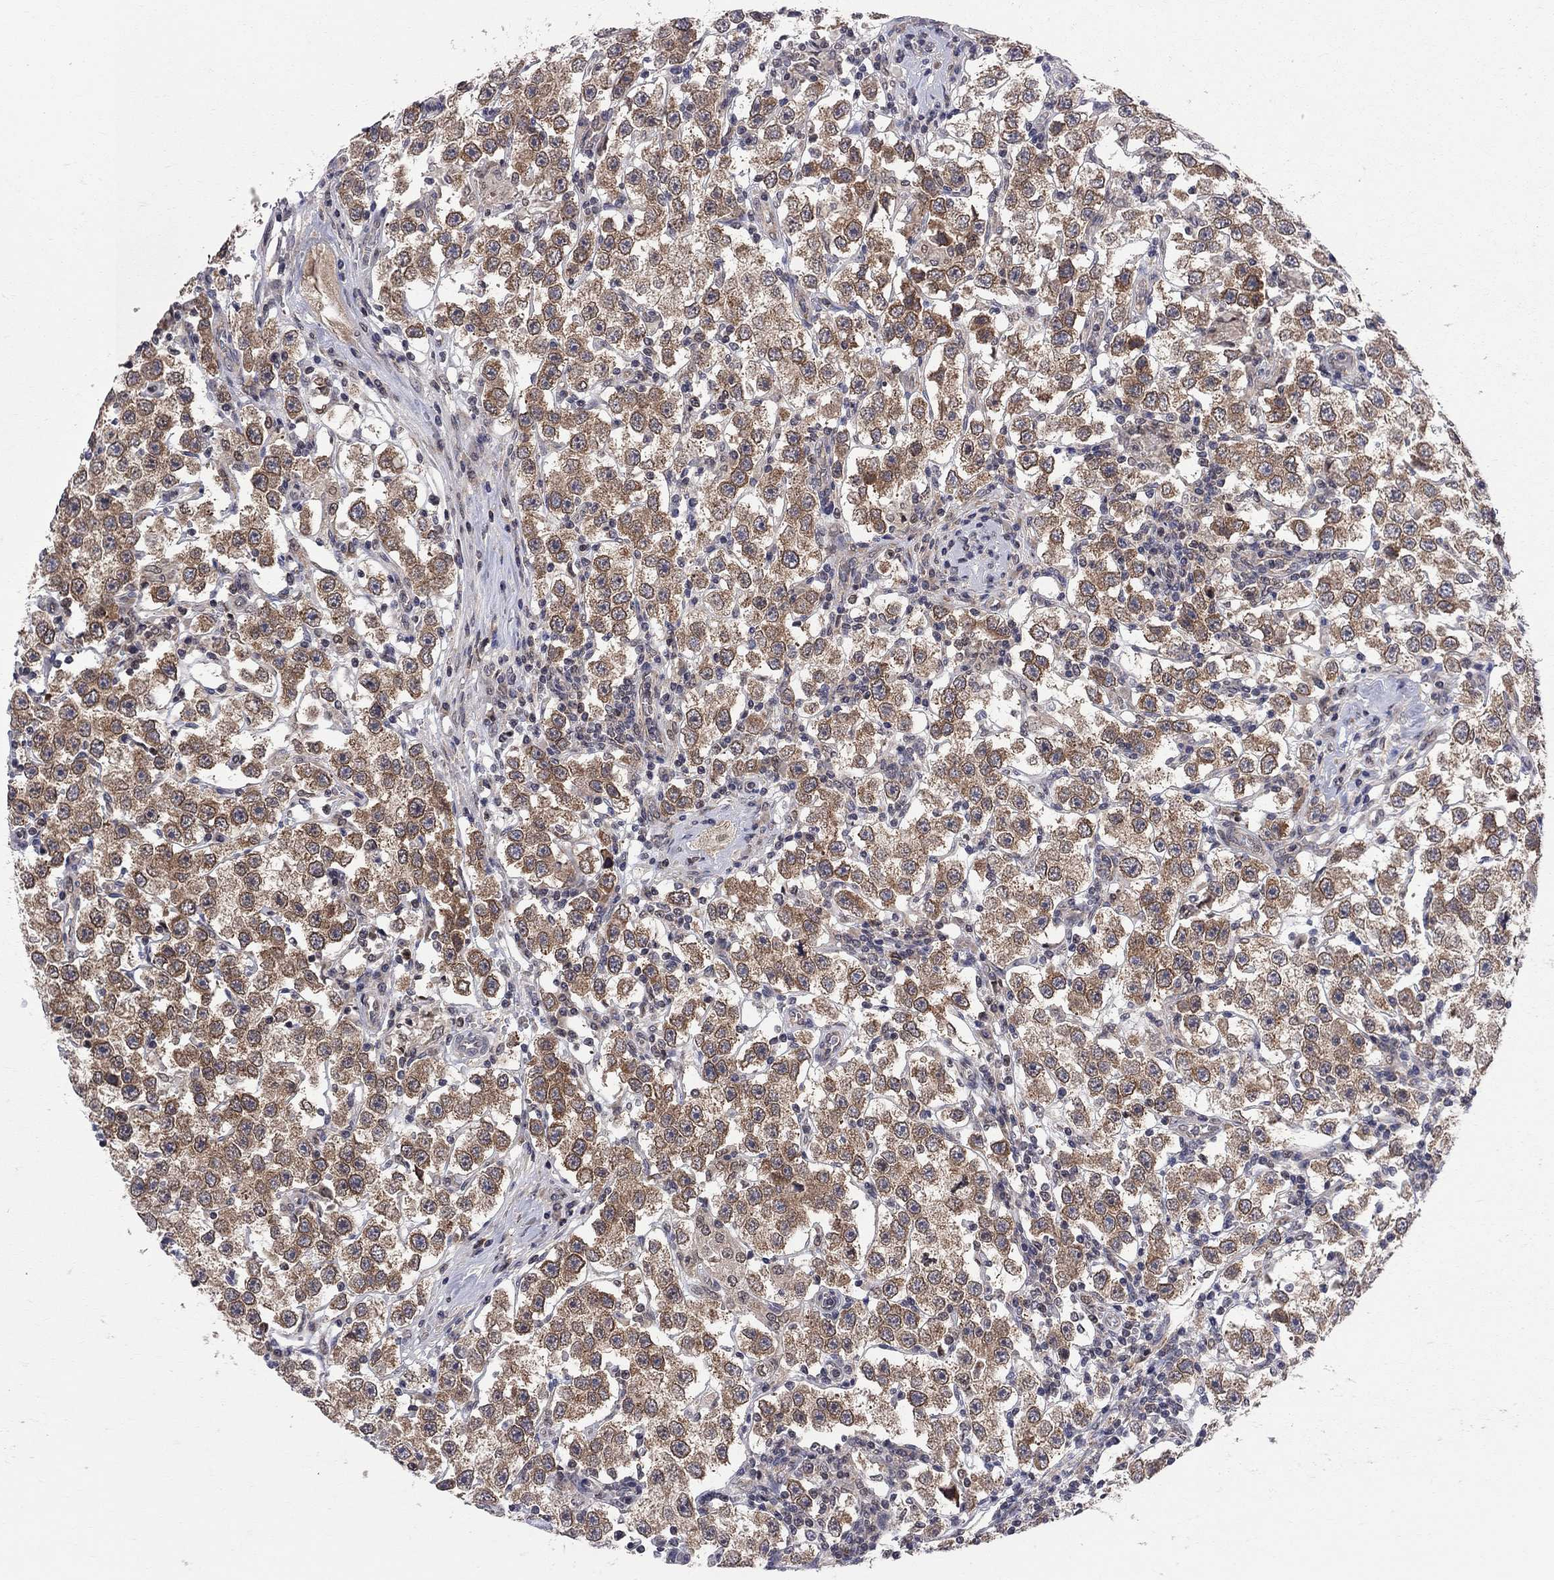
{"staining": {"intensity": "strong", "quantity": ">75%", "location": "cytoplasmic/membranous"}, "tissue": "testis cancer", "cell_type": "Tumor cells", "image_type": "cancer", "snomed": [{"axis": "morphology", "description": "Seminoma, NOS"}, {"axis": "topography", "description": "Testis"}], "caption": "A histopathology image of testis cancer (seminoma) stained for a protein exhibits strong cytoplasmic/membranous brown staining in tumor cells.", "gene": "CNOT11", "patient": {"sex": "male", "age": 37}}